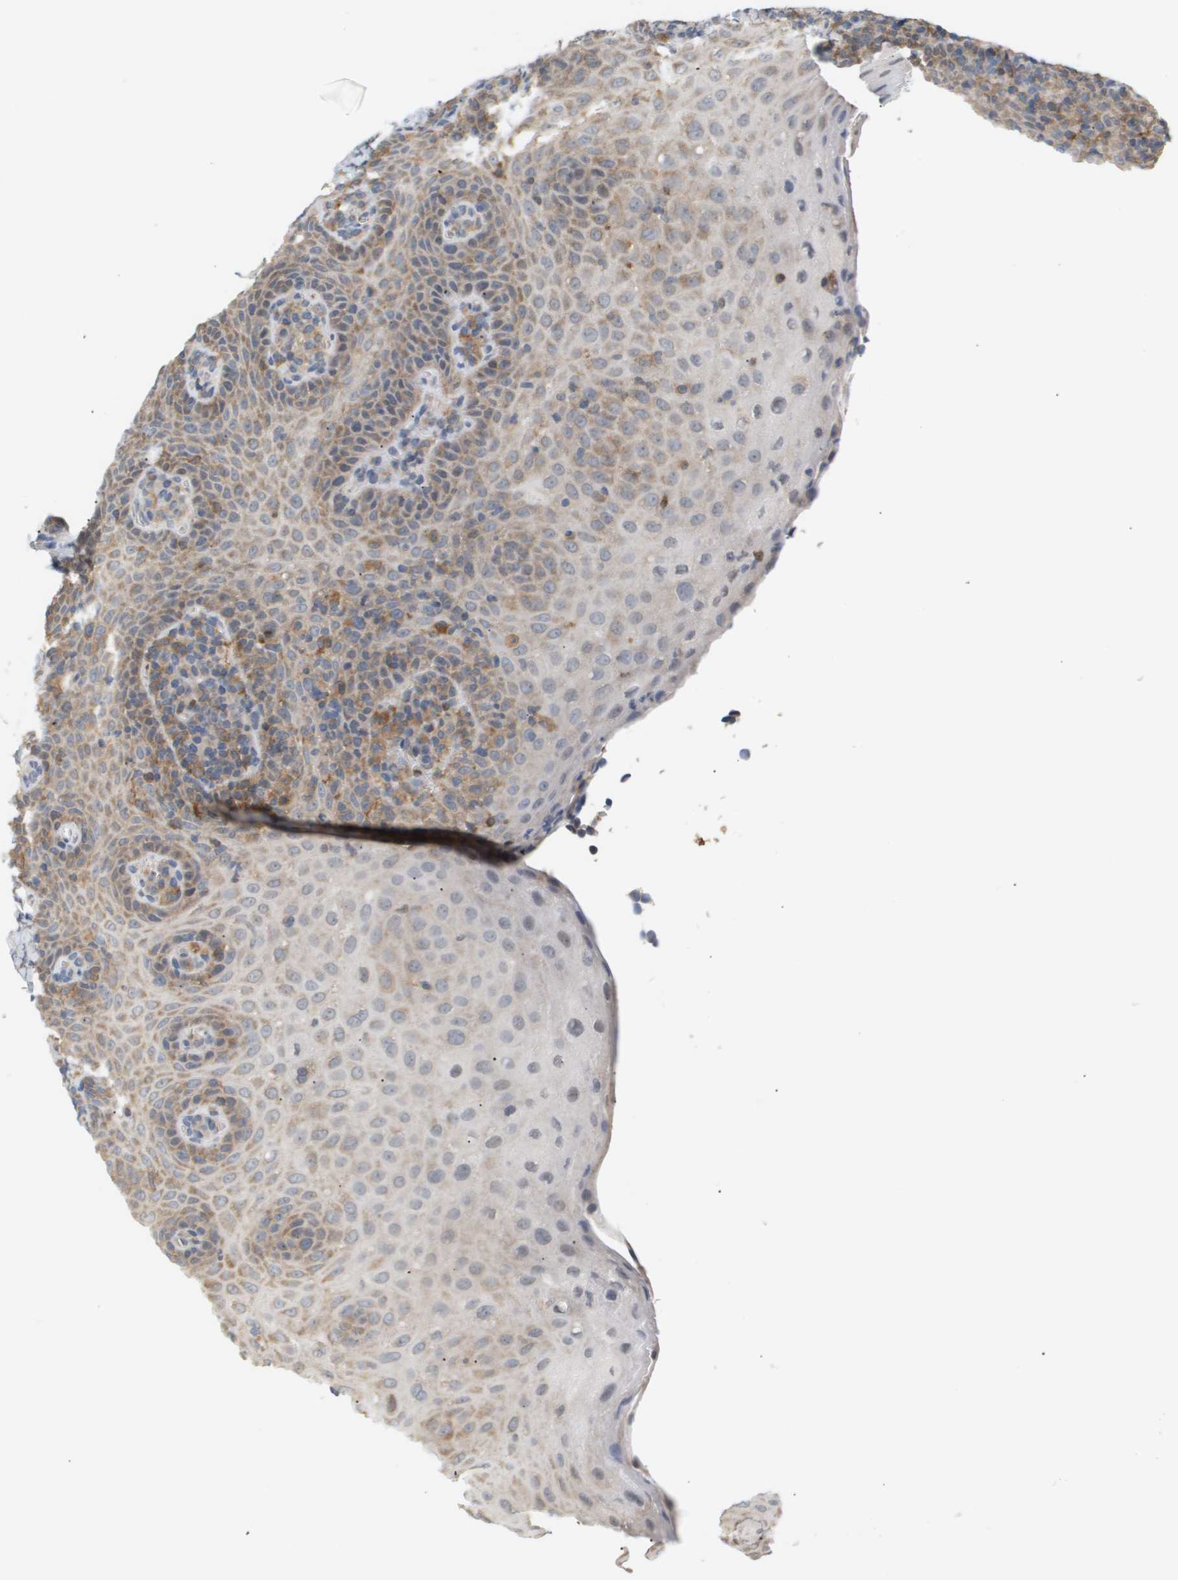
{"staining": {"intensity": "negative", "quantity": "none", "location": "none"}, "tissue": "tonsil", "cell_type": "Germinal center cells", "image_type": "normal", "snomed": [{"axis": "morphology", "description": "Normal tissue, NOS"}, {"axis": "topography", "description": "Tonsil"}], "caption": "Immunohistochemistry (IHC) photomicrograph of unremarkable human tonsil stained for a protein (brown), which shows no positivity in germinal center cells.", "gene": "CORO2B", "patient": {"sex": "male", "age": 37}}